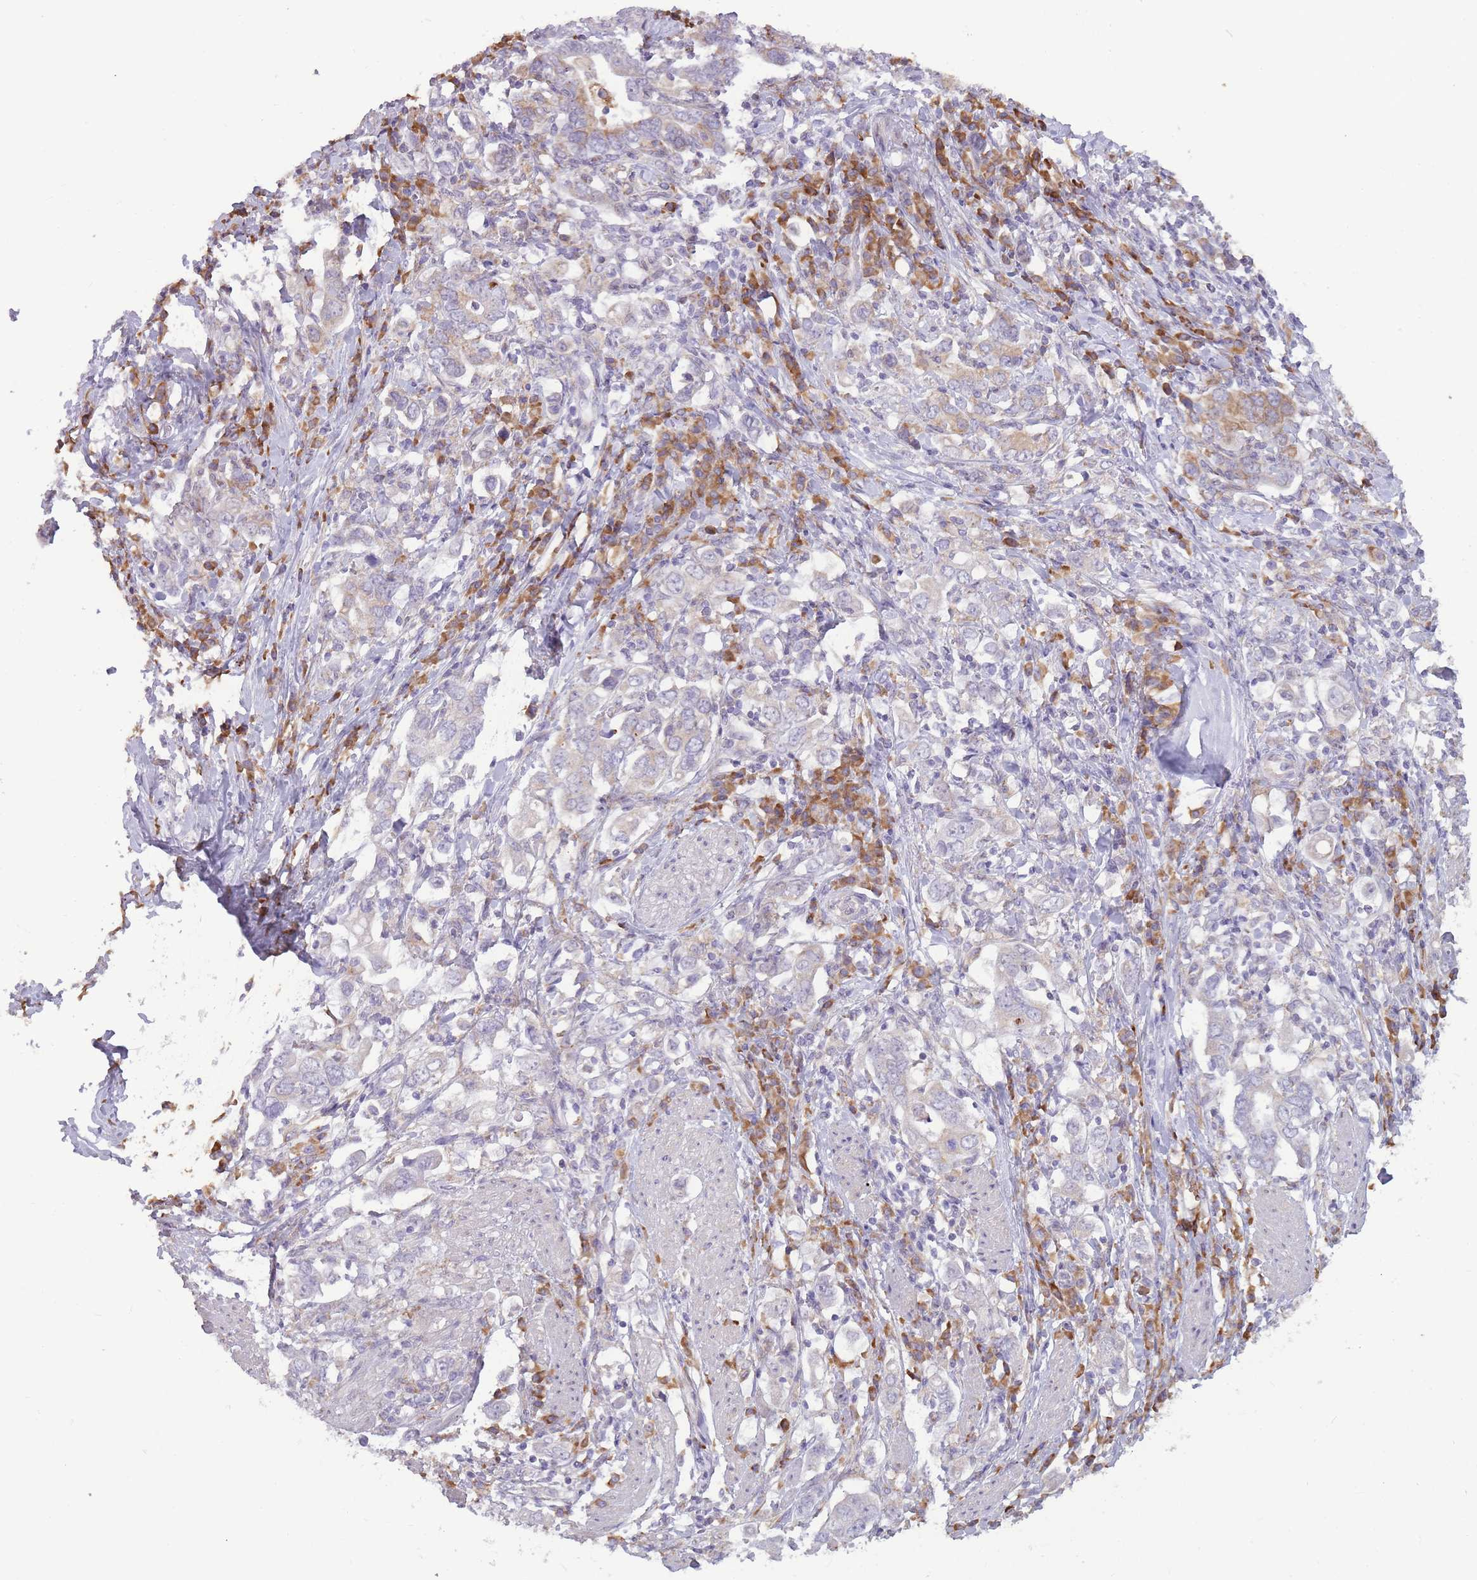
{"staining": {"intensity": "weak", "quantity": "25%-75%", "location": "cytoplasmic/membranous"}, "tissue": "stomach cancer", "cell_type": "Tumor cells", "image_type": "cancer", "snomed": [{"axis": "morphology", "description": "Adenocarcinoma, NOS"}, {"axis": "topography", "description": "Stomach, upper"}, {"axis": "topography", "description": "Stomach"}], "caption": "Tumor cells exhibit weak cytoplasmic/membranous staining in approximately 25%-75% of cells in stomach cancer. Immunohistochemistry (ihc) stains the protein of interest in brown and the nuclei are stained blue.", "gene": "TRAPPC5", "patient": {"sex": "male", "age": 62}}